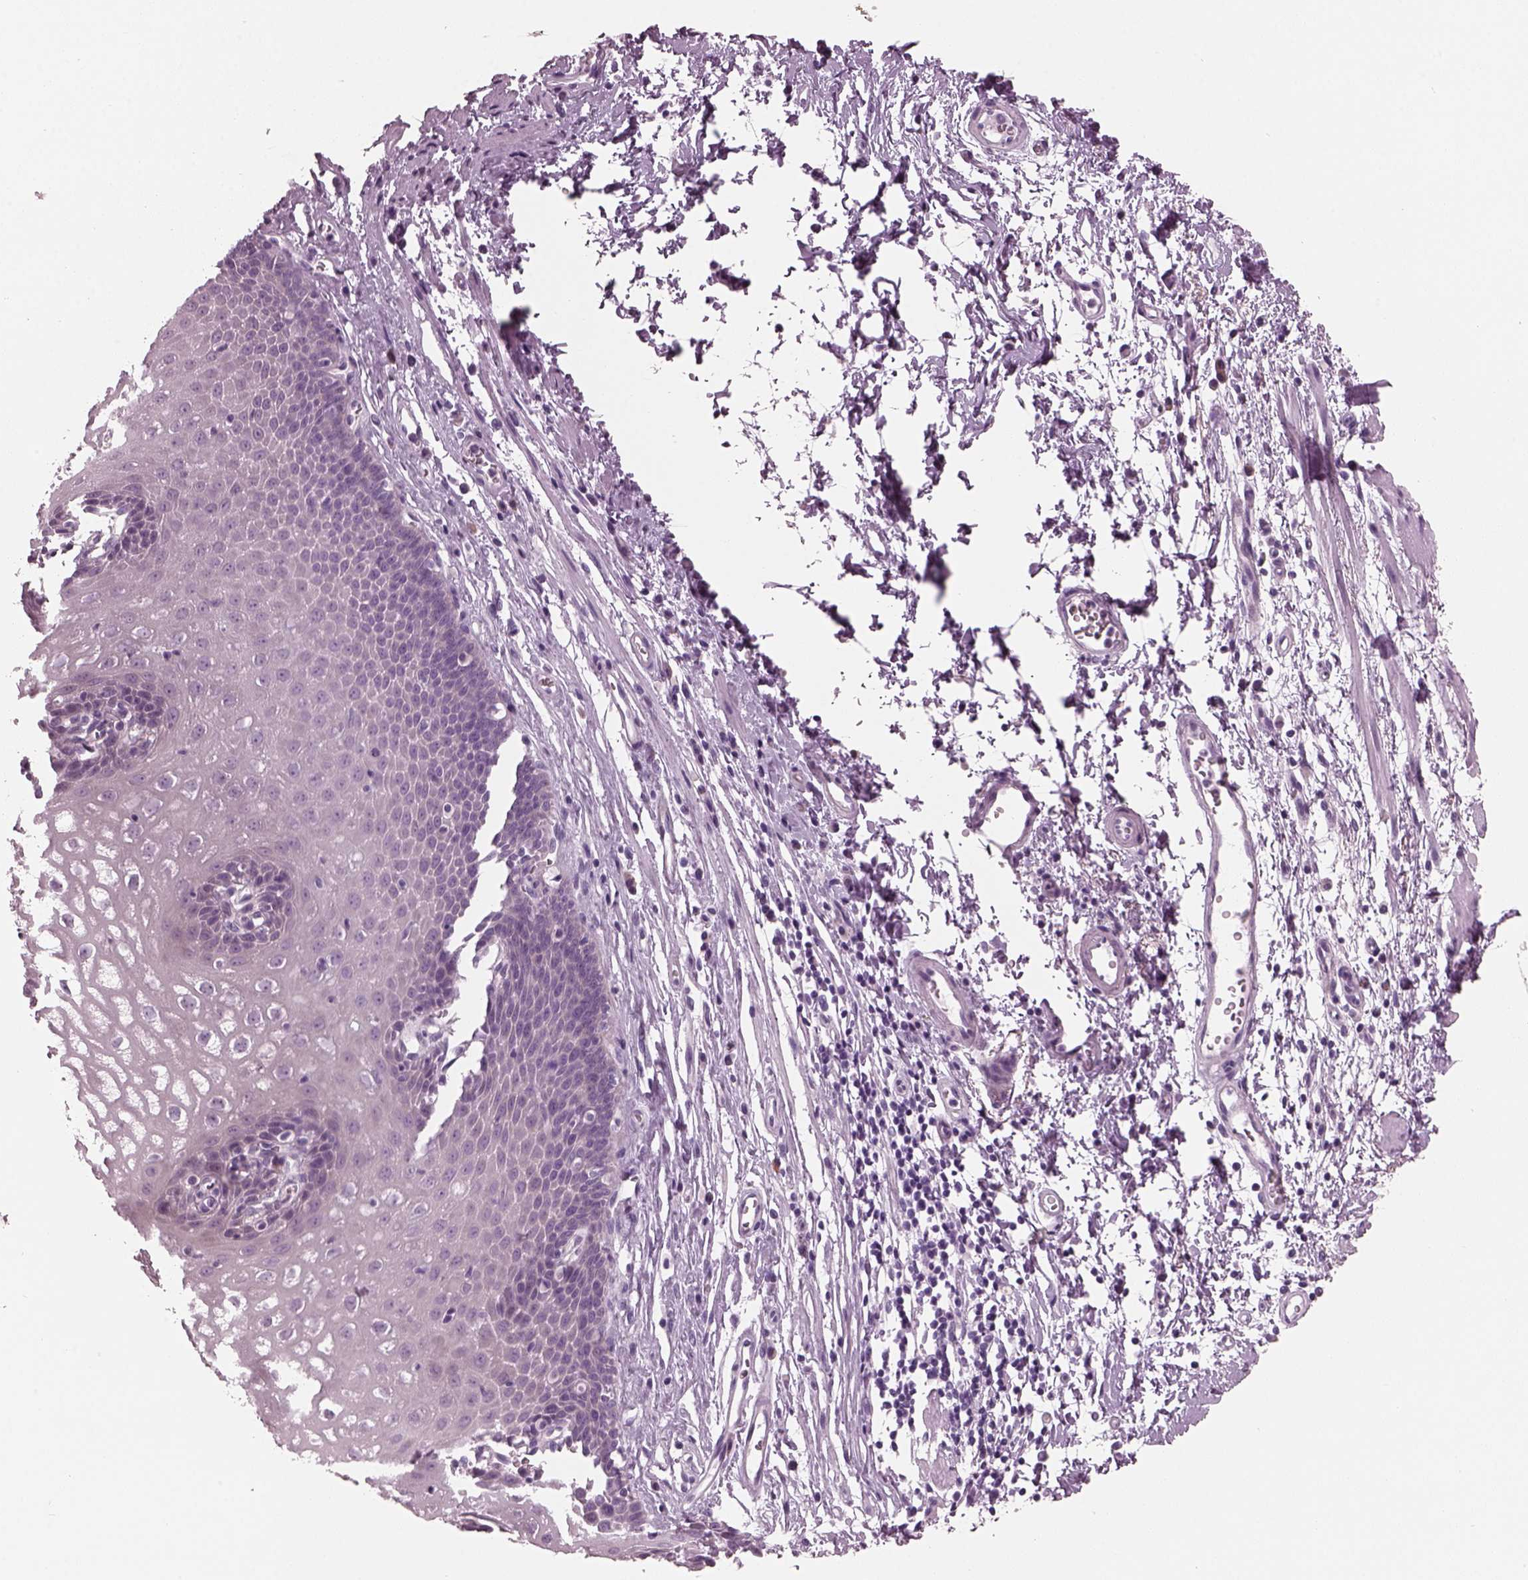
{"staining": {"intensity": "negative", "quantity": "none", "location": "none"}, "tissue": "esophagus", "cell_type": "Squamous epithelial cells", "image_type": "normal", "snomed": [{"axis": "morphology", "description": "Normal tissue, NOS"}, {"axis": "topography", "description": "Esophagus"}], "caption": "The histopathology image demonstrates no staining of squamous epithelial cells in benign esophagus.", "gene": "HYDIN", "patient": {"sex": "male", "age": 72}}